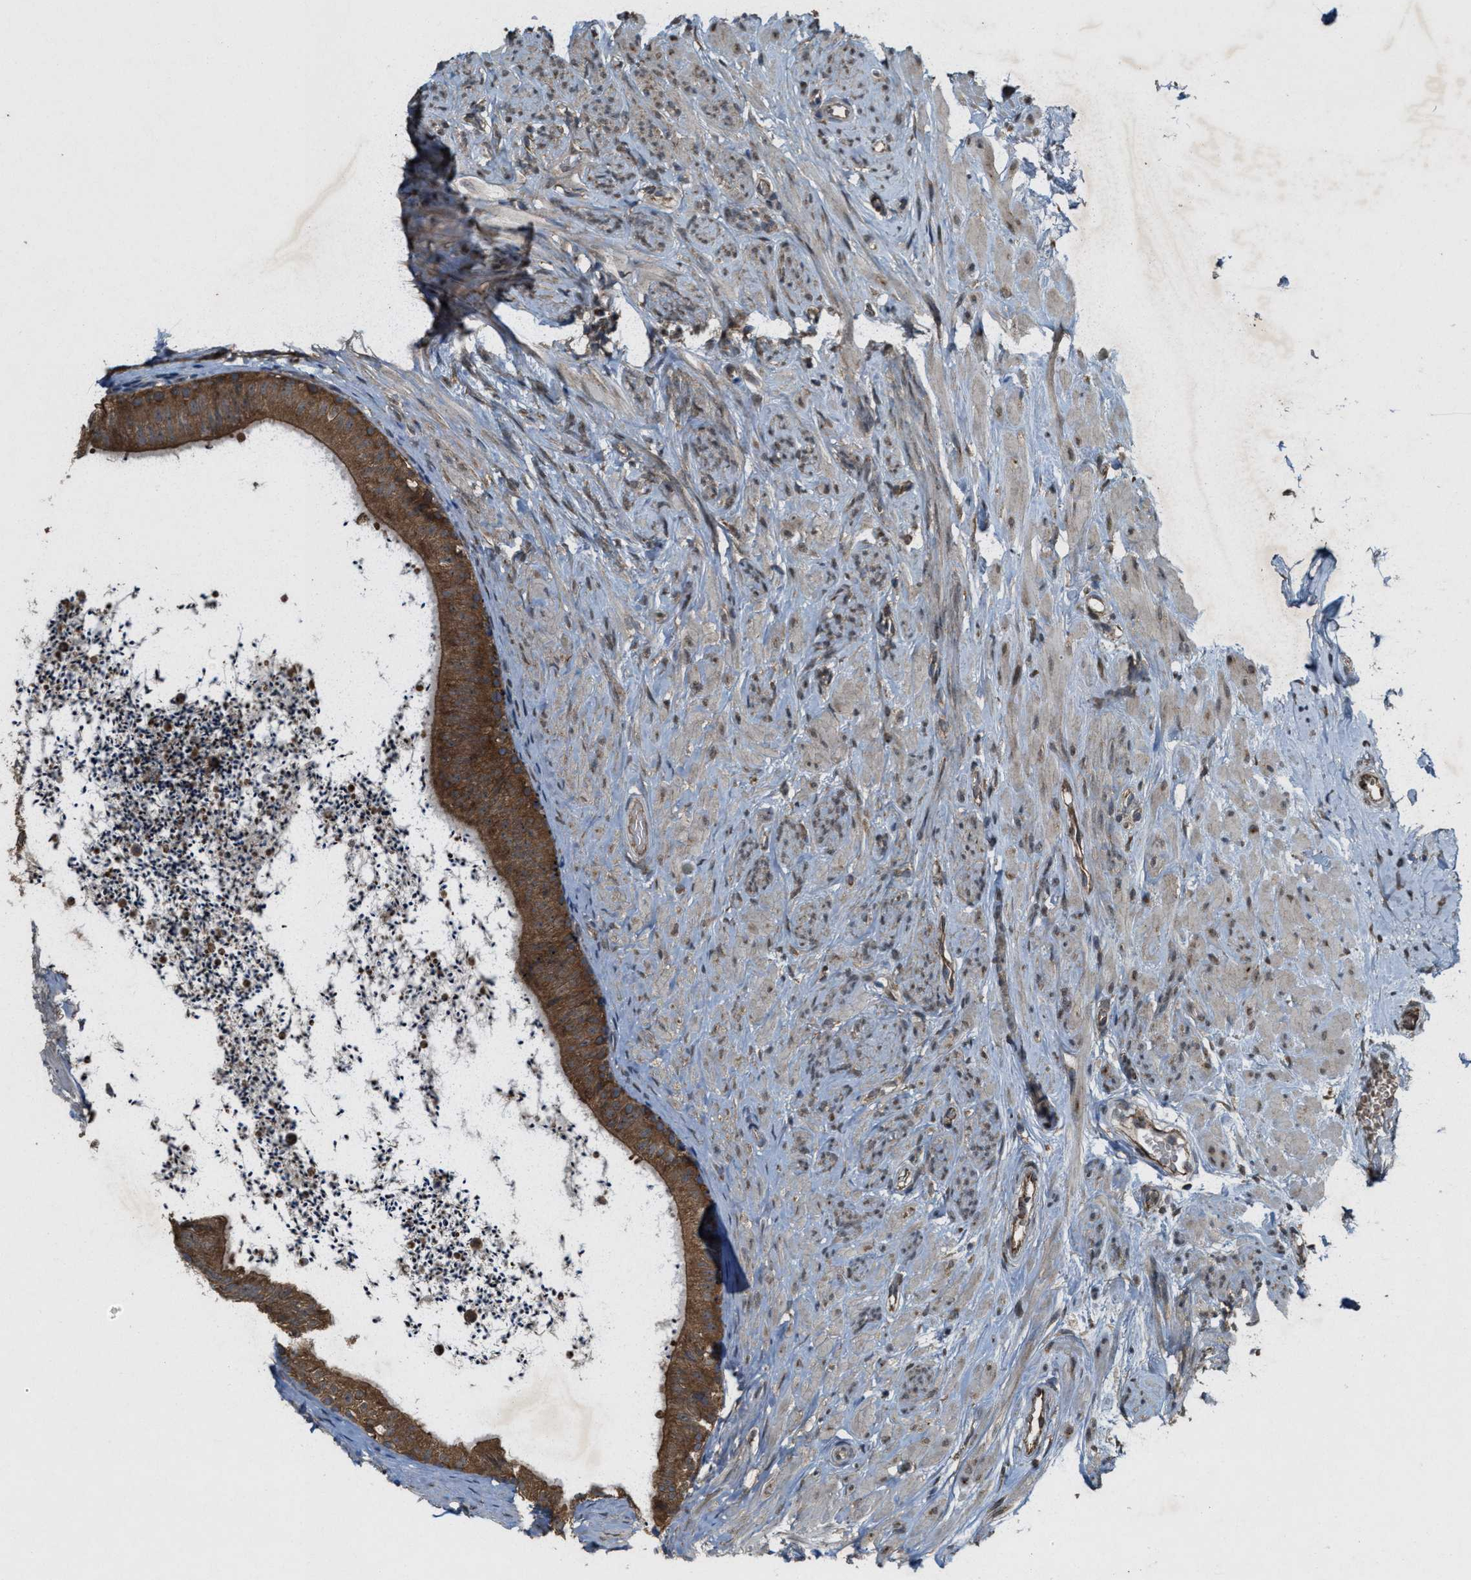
{"staining": {"intensity": "strong", "quantity": ">75%", "location": "cytoplasmic/membranous"}, "tissue": "epididymis", "cell_type": "Glandular cells", "image_type": "normal", "snomed": [{"axis": "morphology", "description": "Normal tissue, NOS"}, {"axis": "topography", "description": "Epididymis"}], "caption": "A high-resolution image shows IHC staining of normal epididymis, which demonstrates strong cytoplasmic/membranous positivity in approximately >75% of glandular cells. (IHC, brightfield microscopy, high magnification).", "gene": "ARHGEF5", "patient": {"sex": "male", "age": 56}}